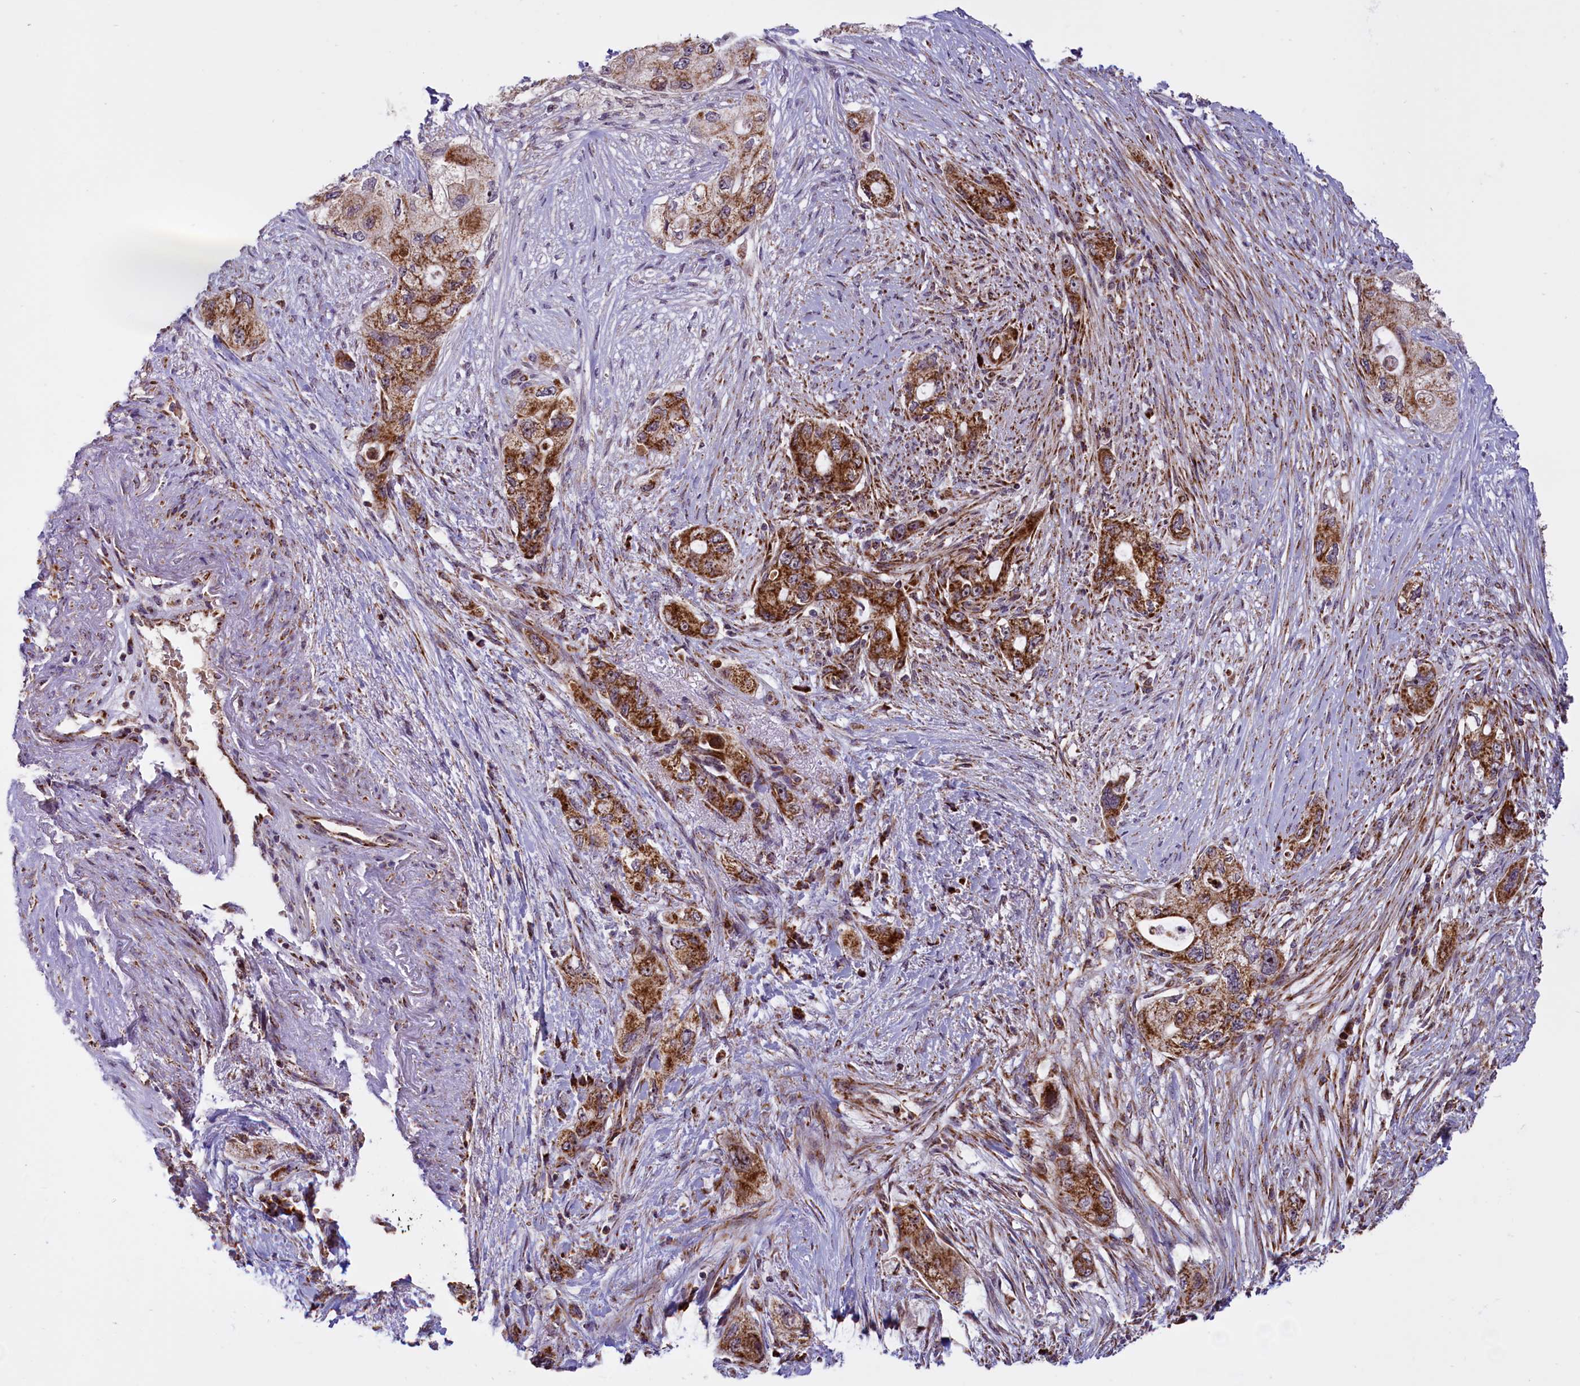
{"staining": {"intensity": "strong", "quantity": ">75%", "location": "cytoplasmic/membranous"}, "tissue": "pancreatic cancer", "cell_type": "Tumor cells", "image_type": "cancer", "snomed": [{"axis": "morphology", "description": "Adenocarcinoma, NOS"}, {"axis": "topography", "description": "Pancreas"}], "caption": "A photomicrograph showing strong cytoplasmic/membranous staining in about >75% of tumor cells in pancreatic cancer (adenocarcinoma), as visualized by brown immunohistochemical staining.", "gene": "NDUFS5", "patient": {"sex": "female", "age": 73}}